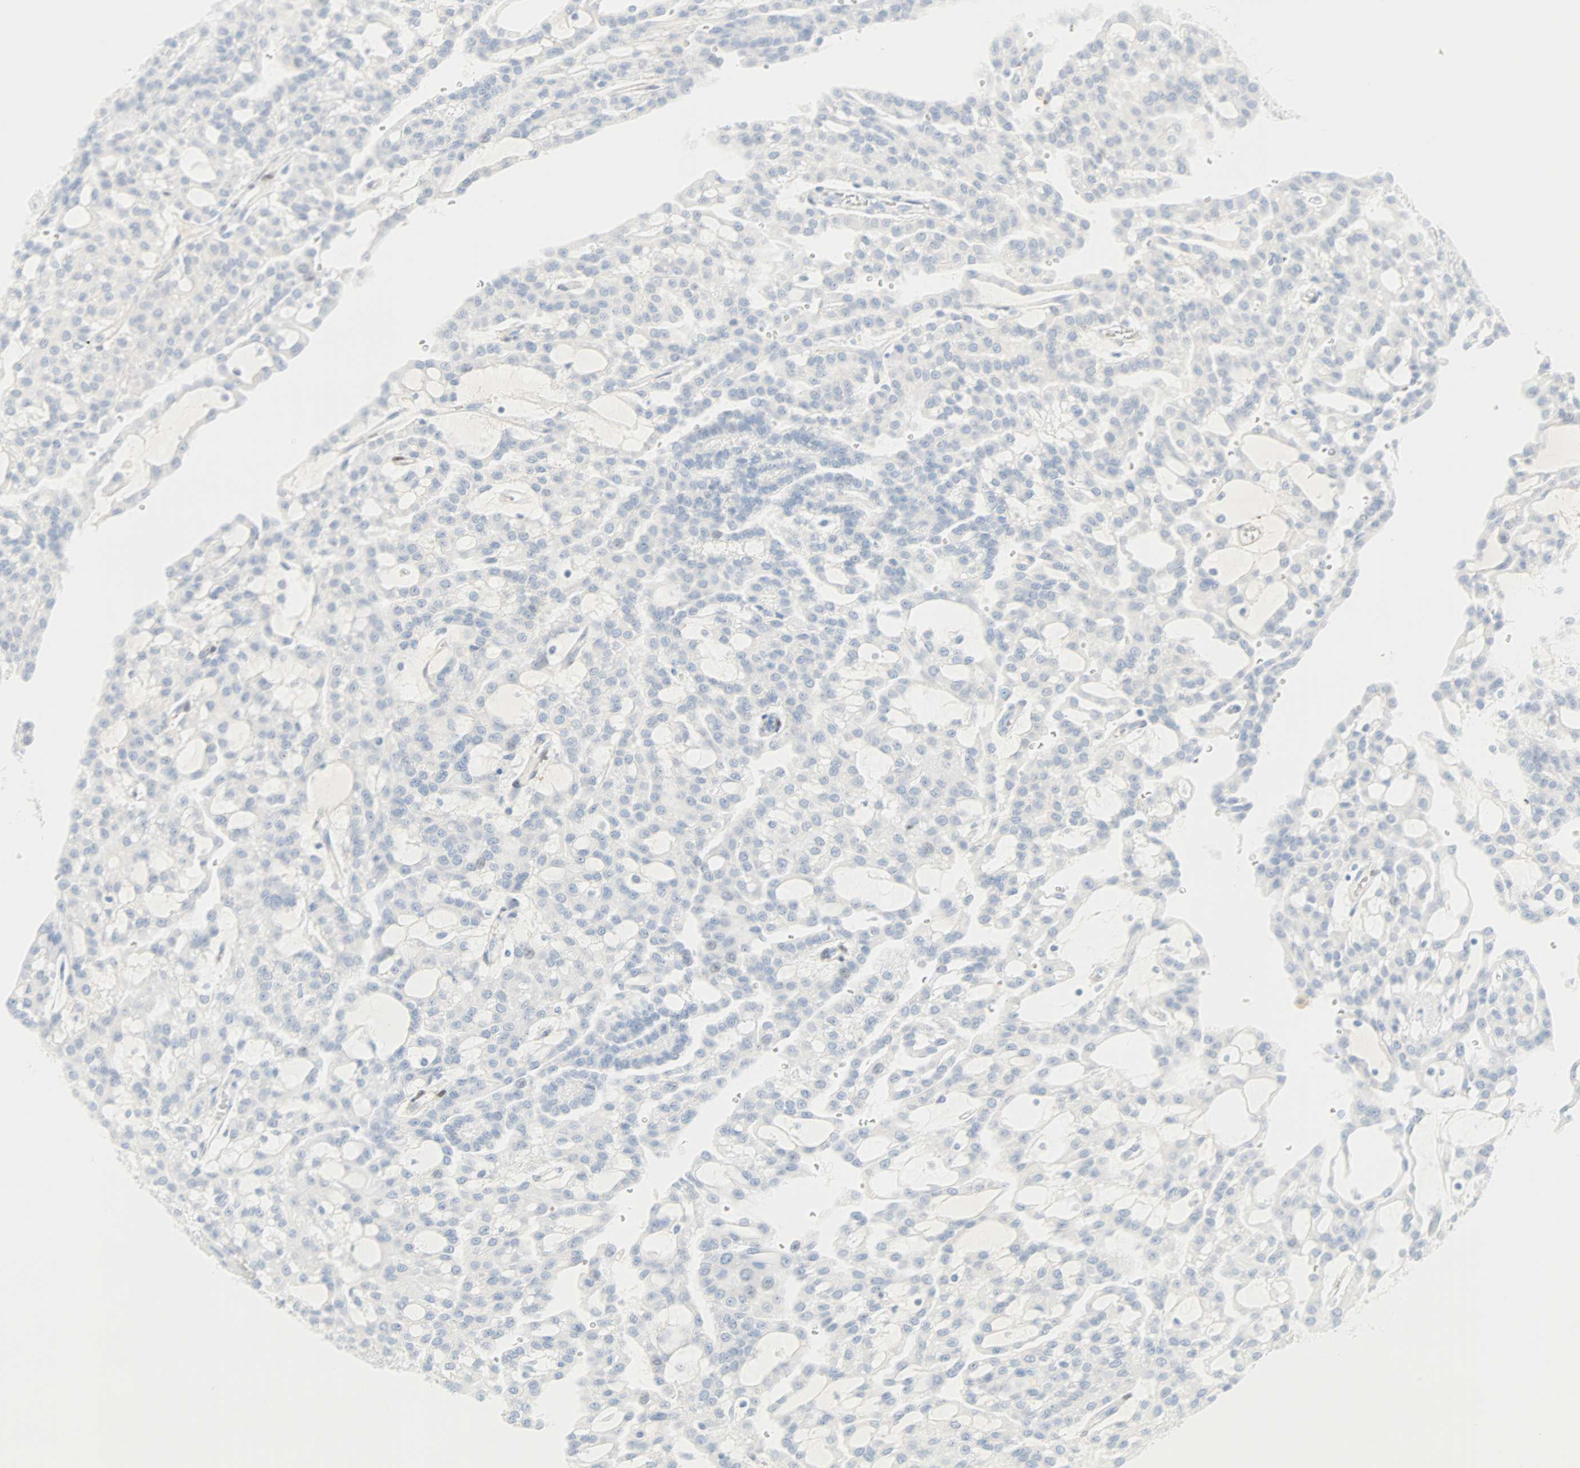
{"staining": {"intensity": "negative", "quantity": "none", "location": "none"}, "tissue": "renal cancer", "cell_type": "Tumor cells", "image_type": "cancer", "snomed": [{"axis": "morphology", "description": "Adenocarcinoma, NOS"}, {"axis": "topography", "description": "Kidney"}], "caption": "The image reveals no staining of tumor cells in renal adenocarcinoma.", "gene": "SELENBP1", "patient": {"sex": "male", "age": 63}}